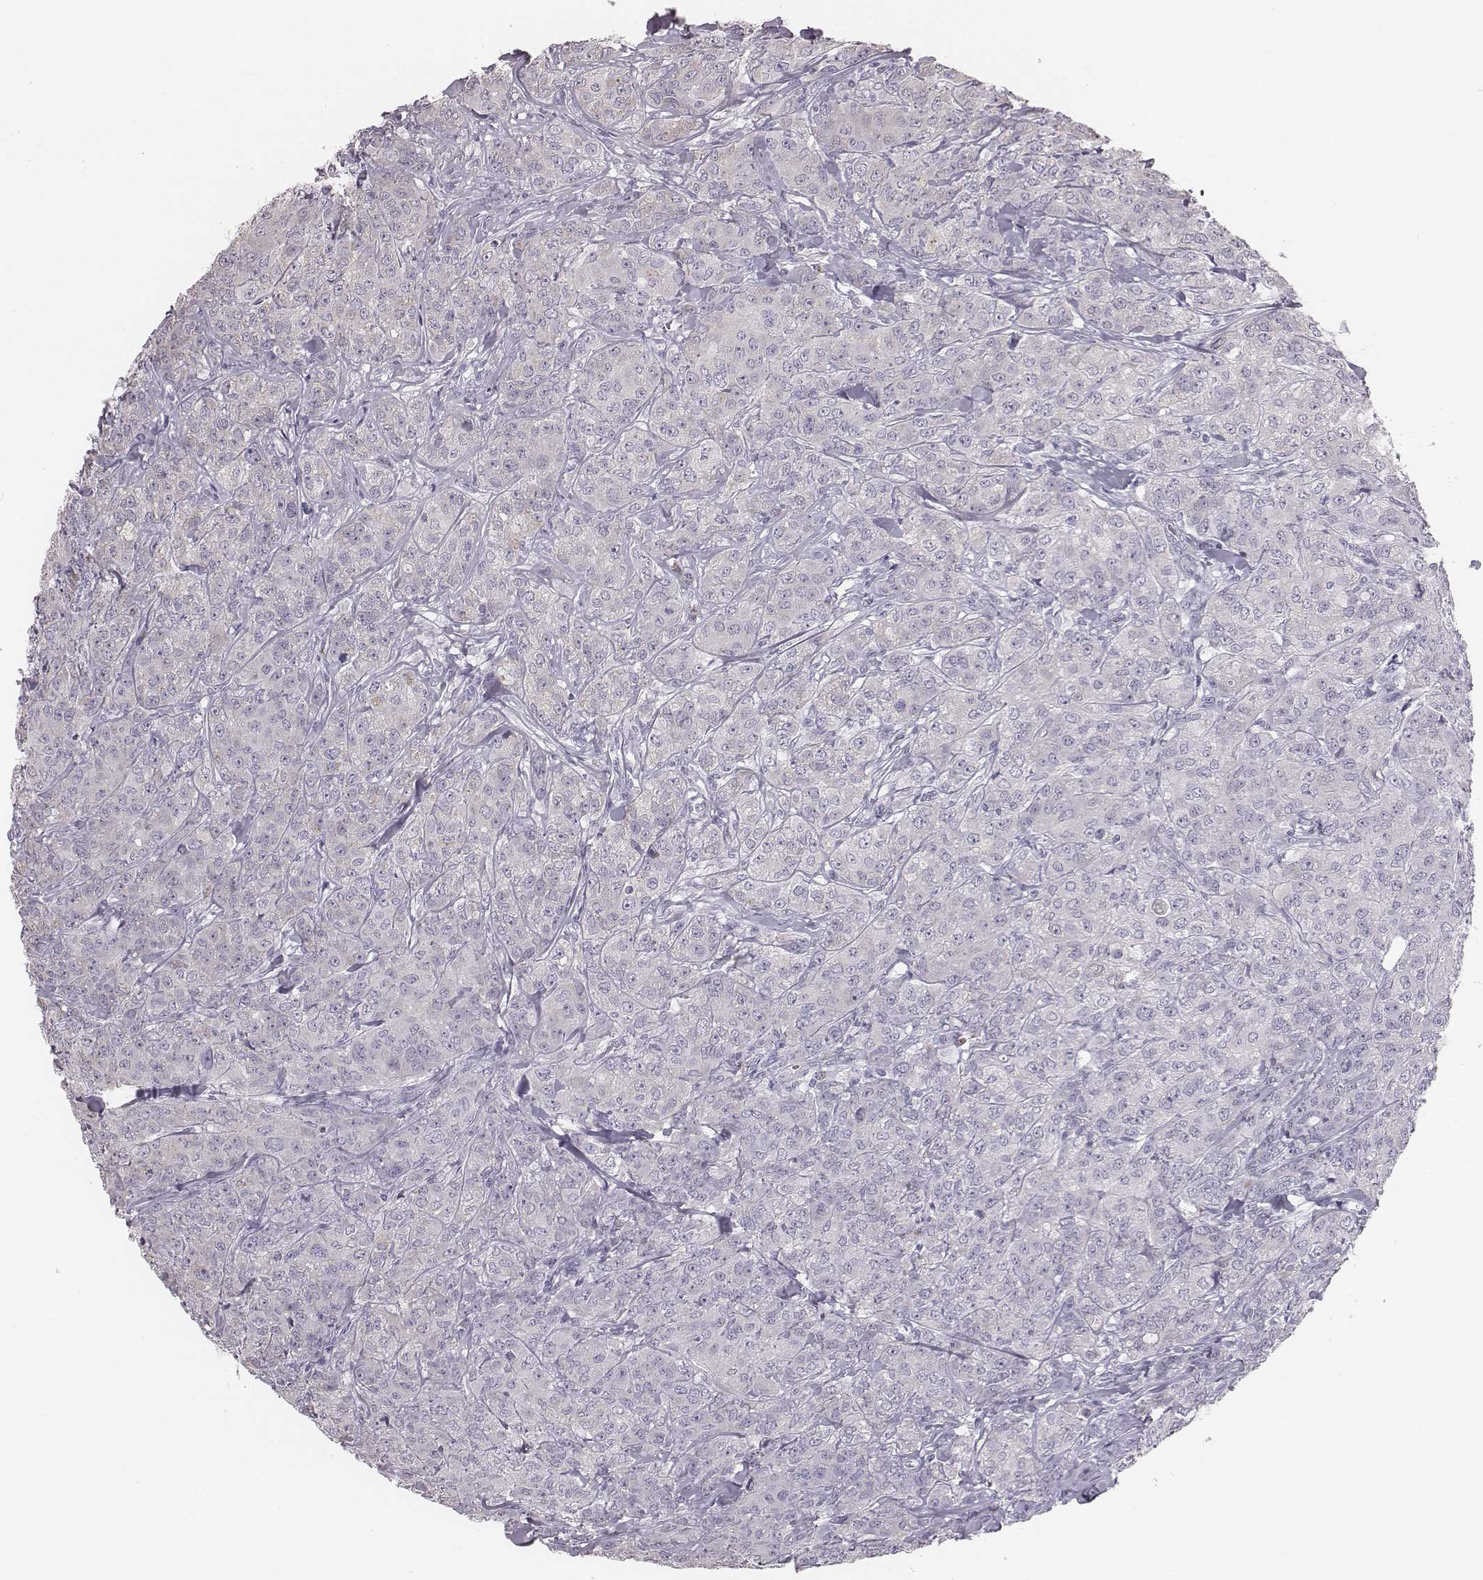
{"staining": {"intensity": "negative", "quantity": "none", "location": "none"}, "tissue": "breast cancer", "cell_type": "Tumor cells", "image_type": "cancer", "snomed": [{"axis": "morphology", "description": "Duct carcinoma"}, {"axis": "topography", "description": "Breast"}], "caption": "Tumor cells show no significant positivity in breast cancer (intraductal carcinoma).", "gene": "C6orf58", "patient": {"sex": "female", "age": 43}}